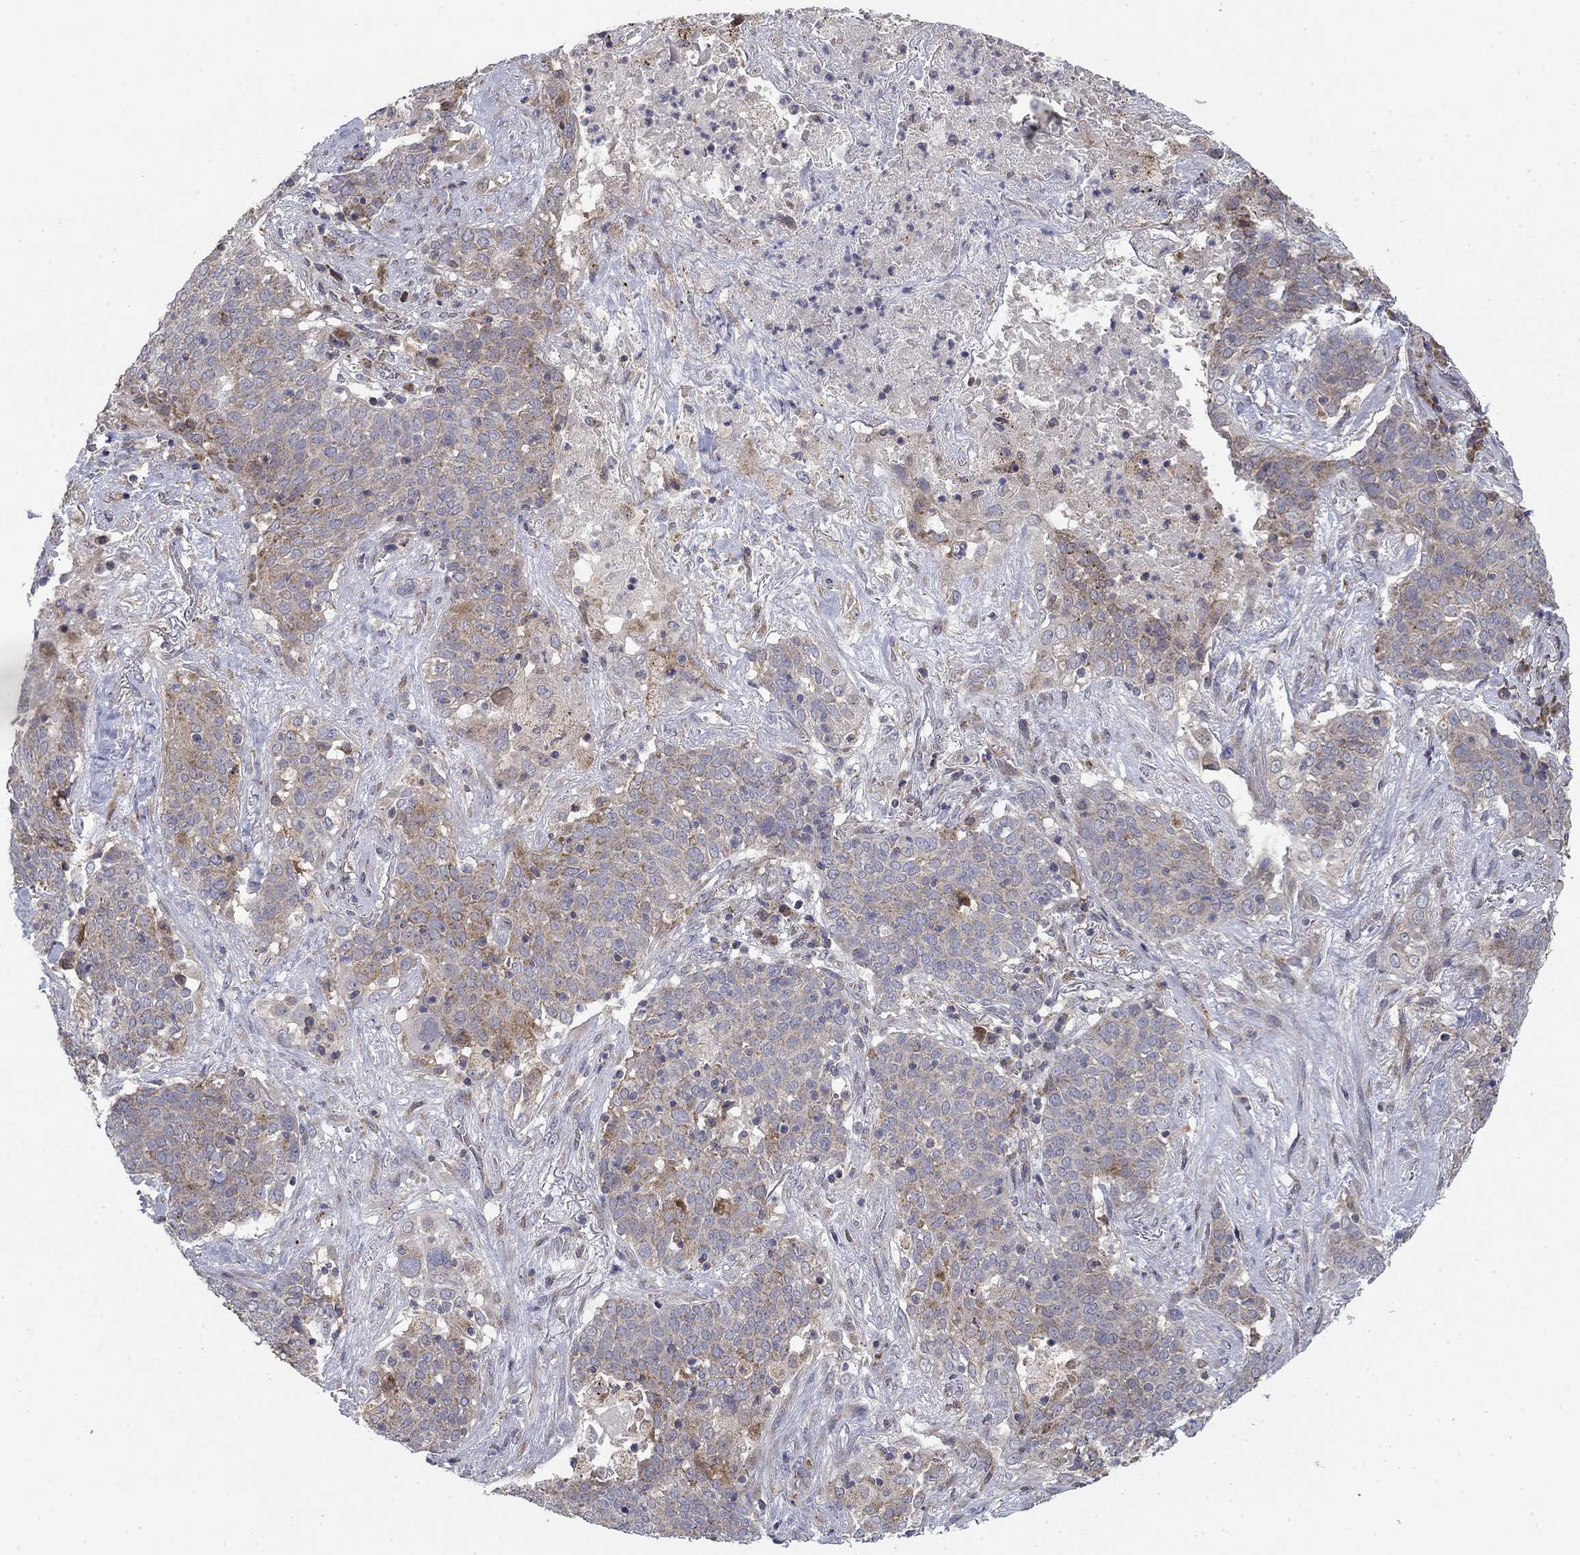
{"staining": {"intensity": "moderate", "quantity": "<25%", "location": "cytoplasmic/membranous"}, "tissue": "lung cancer", "cell_type": "Tumor cells", "image_type": "cancer", "snomed": [{"axis": "morphology", "description": "Squamous cell carcinoma, NOS"}, {"axis": "topography", "description": "Lung"}], "caption": "High-power microscopy captured an immunohistochemistry (IHC) micrograph of lung squamous cell carcinoma, revealing moderate cytoplasmic/membranous expression in about <25% of tumor cells. (DAB (3,3'-diaminobenzidine) IHC, brown staining for protein, blue staining for nuclei).", "gene": "MMAA", "patient": {"sex": "male", "age": 82}}